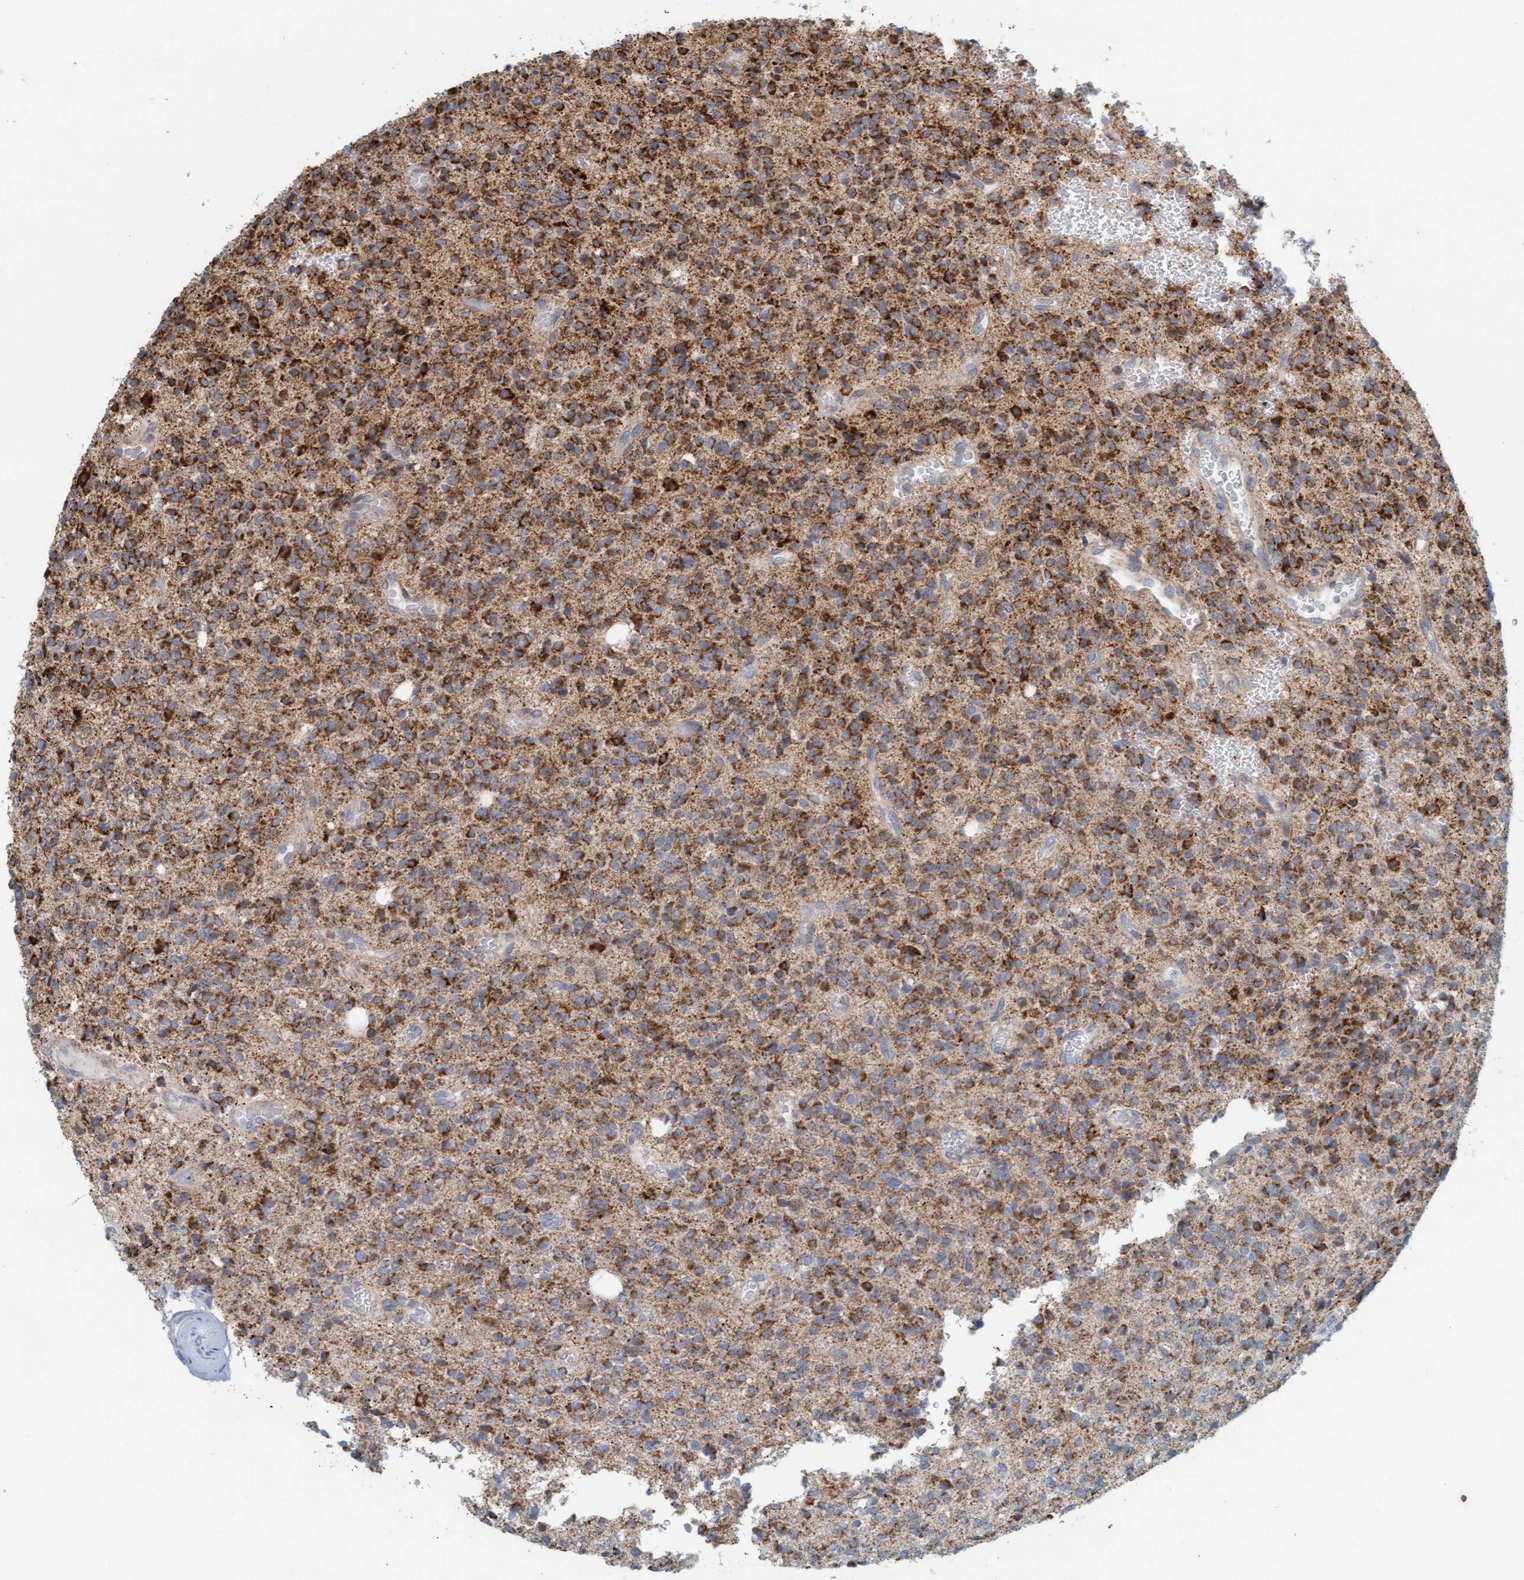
{"staining": {"intensity": "strong", "quantity": "25%-75%", "location": "cytoplasmic/membranous"}, "tissue": "glioma", "cell_type": "Tumor cells", "image_type": "cancer", "snomed": [{"axis": "morphology", "description": "Glioma, malignant, High grade"}, {"axis": "topography", "description": "Brain"}], "caption": "Glioma was stained to show a protein in brown. There is high levels of strong cytoplasmic/membranous expression in about 25%-75% of tumor cells.", "gene": "B9D1", "patient": {"sex": "male", "age": 34}}